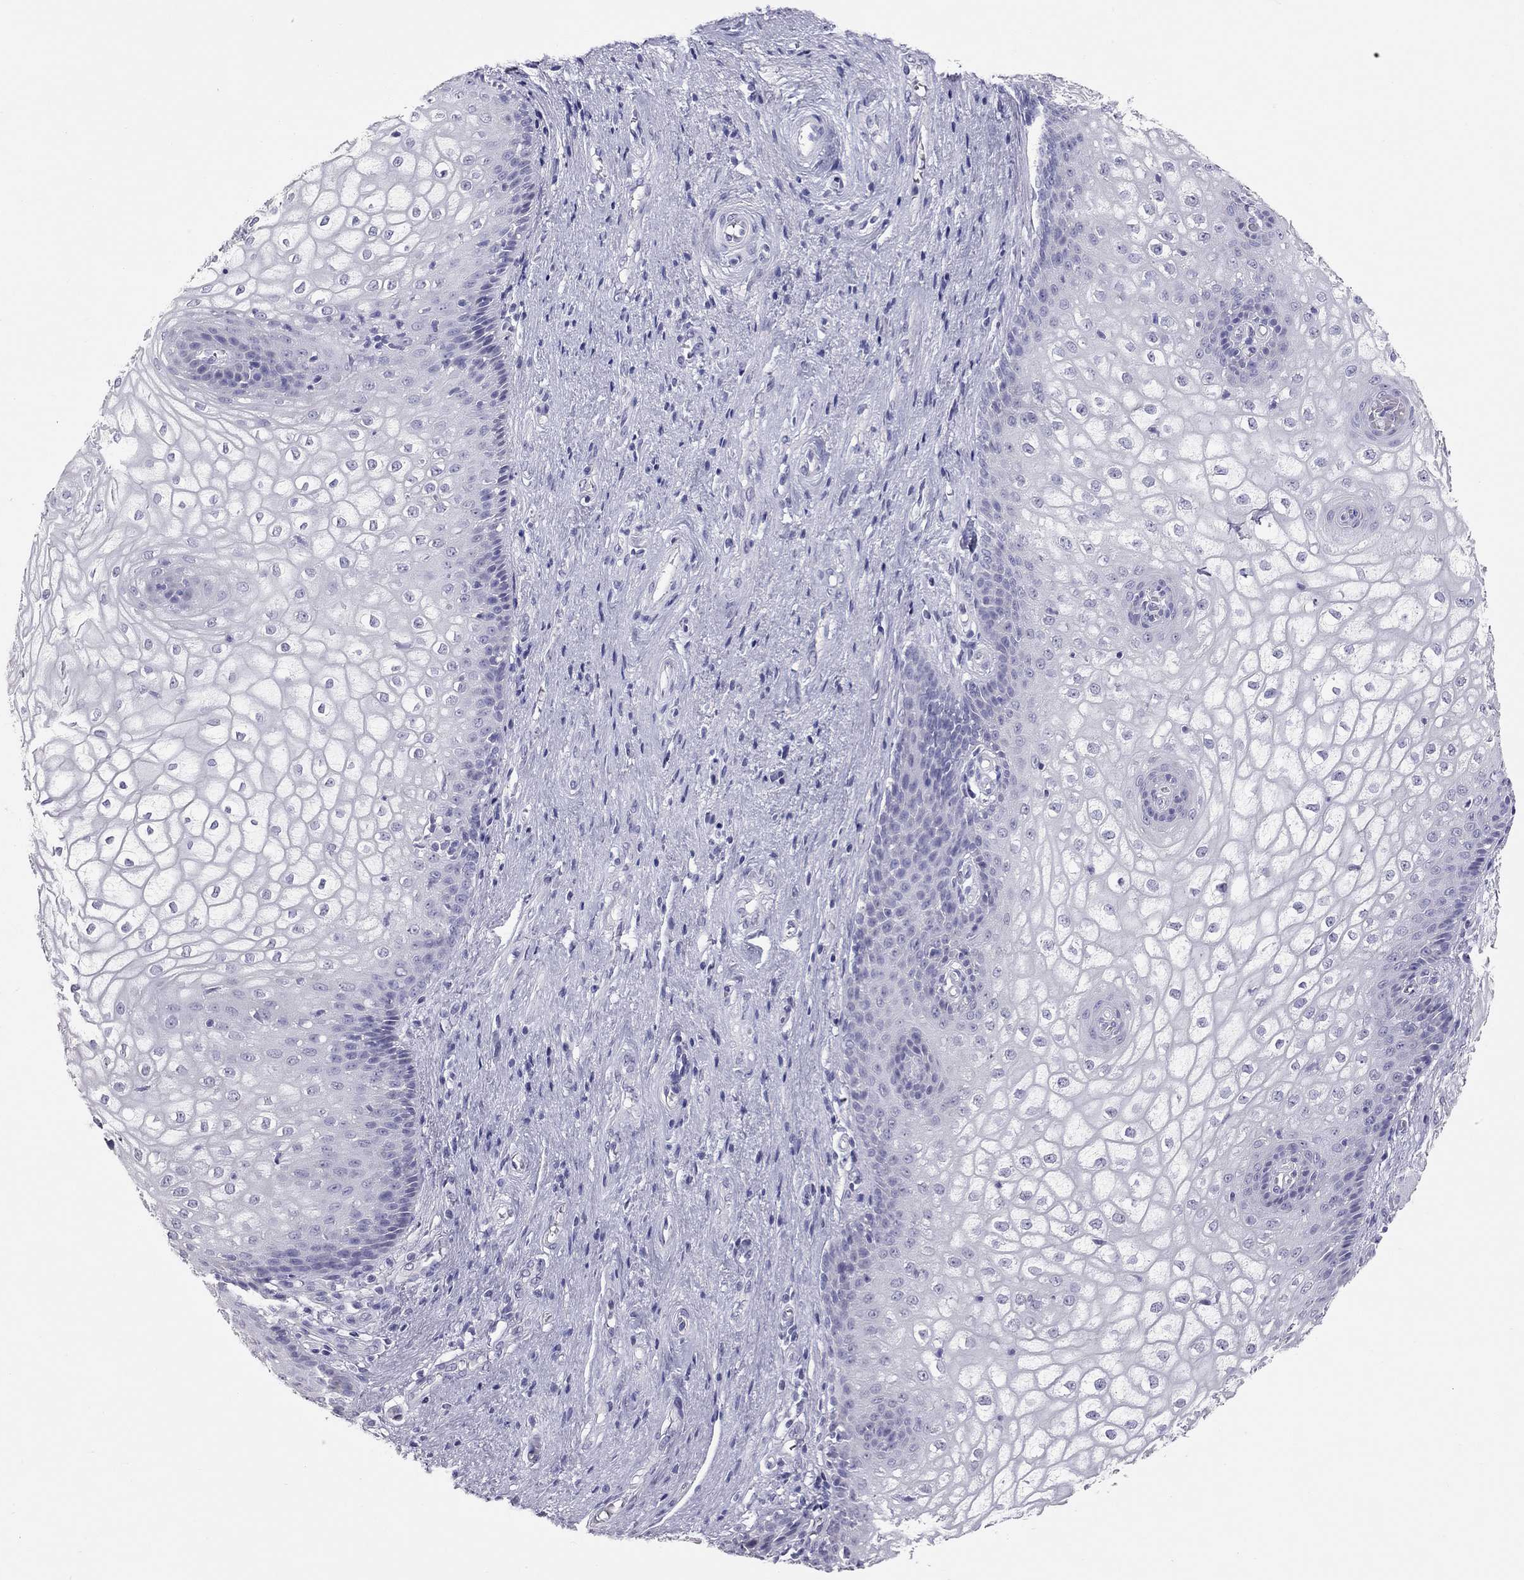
{"staining": {"intensity": "negative", "quantity": "none", "location": "none"}, "tissue": "vagina", "cell_type": "Squamous epithelial cells", "image_type": "normal", "snomed": [{"axis": "morphology", "description": "Normal tissue, NOS"}, {"axis": "topography", "description": "Vagina"}], "caption": "Immunohistochemistry micrograph of normal vagina stained for a protein (brown), which reveals no positivity in squamous epithelial cells.", "gene": "IL17REL", "patient": {"sex": "female", "age": 34}}